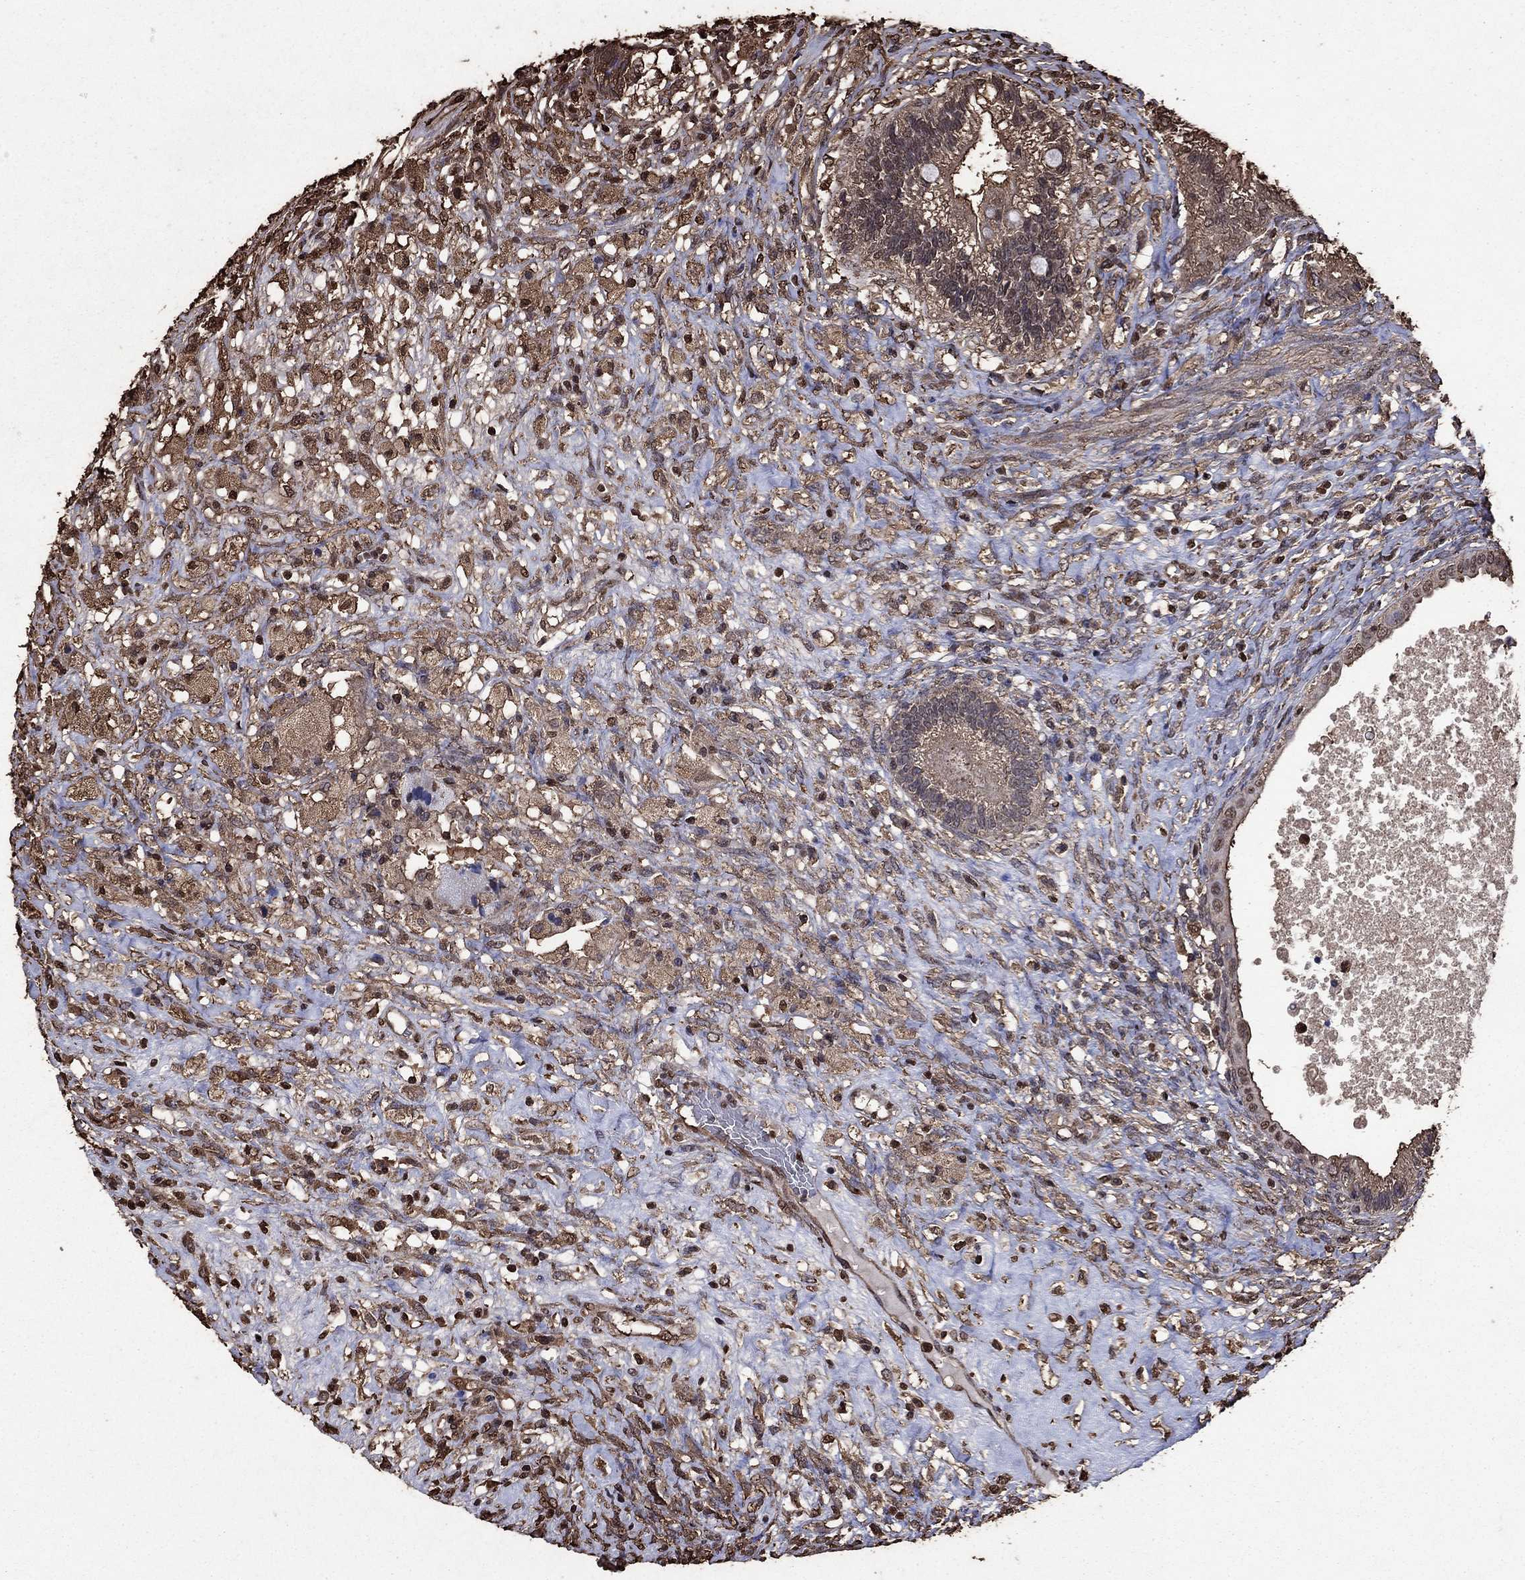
{"staining": {"intensity": "strong", "quantity": "25%-75%", "location": "cytoplasmic/membranous"}, "tissue": "testis cancer", "cell_type": "Tumor cells", "image_type": "cancer", "snomed": [{"axis": "morphology", "description": "Seminoma, NOS"}, {"axis": "morphology", "description": "Carcinoma, Embryonal, NOS"}, {"axis": "topography", "description": "Testis"}], "caption": "Seminoma (testis) tissue shows strong cytoplasmic/membranous positivity in approximately 25%-75% of tumor cells, visualized by immunohistochemistry. The staining was performed using DAB, with brown indicating positive protein expression. Nuclei are stained blue with hematoxylin.", "gene": "GAPDH", "patient": {"sex": "male", "age": 41}}